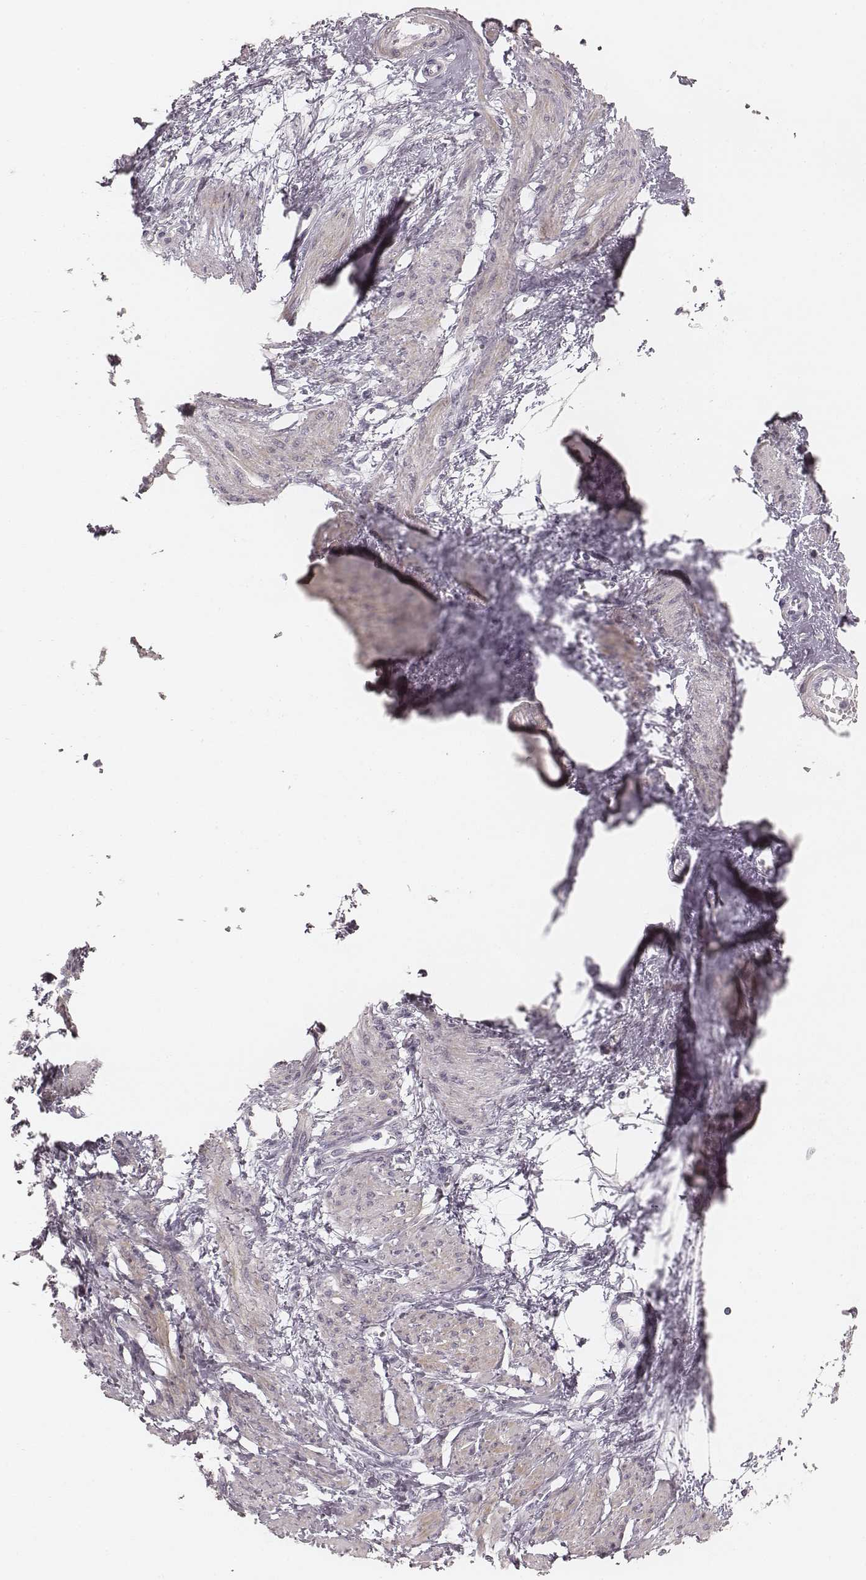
{"staining": {"intensity": "moderate", "quantity": "<25%", "location": "cytoplasmic/membranous"}, "tissue": "smooth muscle", "cell_type": "Smooth muscle cells", "image_type": "normal", "snomed": [{"axis": "morphology", "description": "Normal tissue, NOS"}, {"axis": "topography", "description": "Smooth muscle"}, {"axis": "topography", "description": "Uterus"}], "caption": "Brown immunohistochemical staining in unremarkable smooth muscle exhibits moderate cytoplasmic/membranous staining in approximately <25% of smooth muscle cells. (IHC, brightfield microscopy, high magnification).", "gene": "SPATA24", "patient": {"sex": "female", "age": 39}}